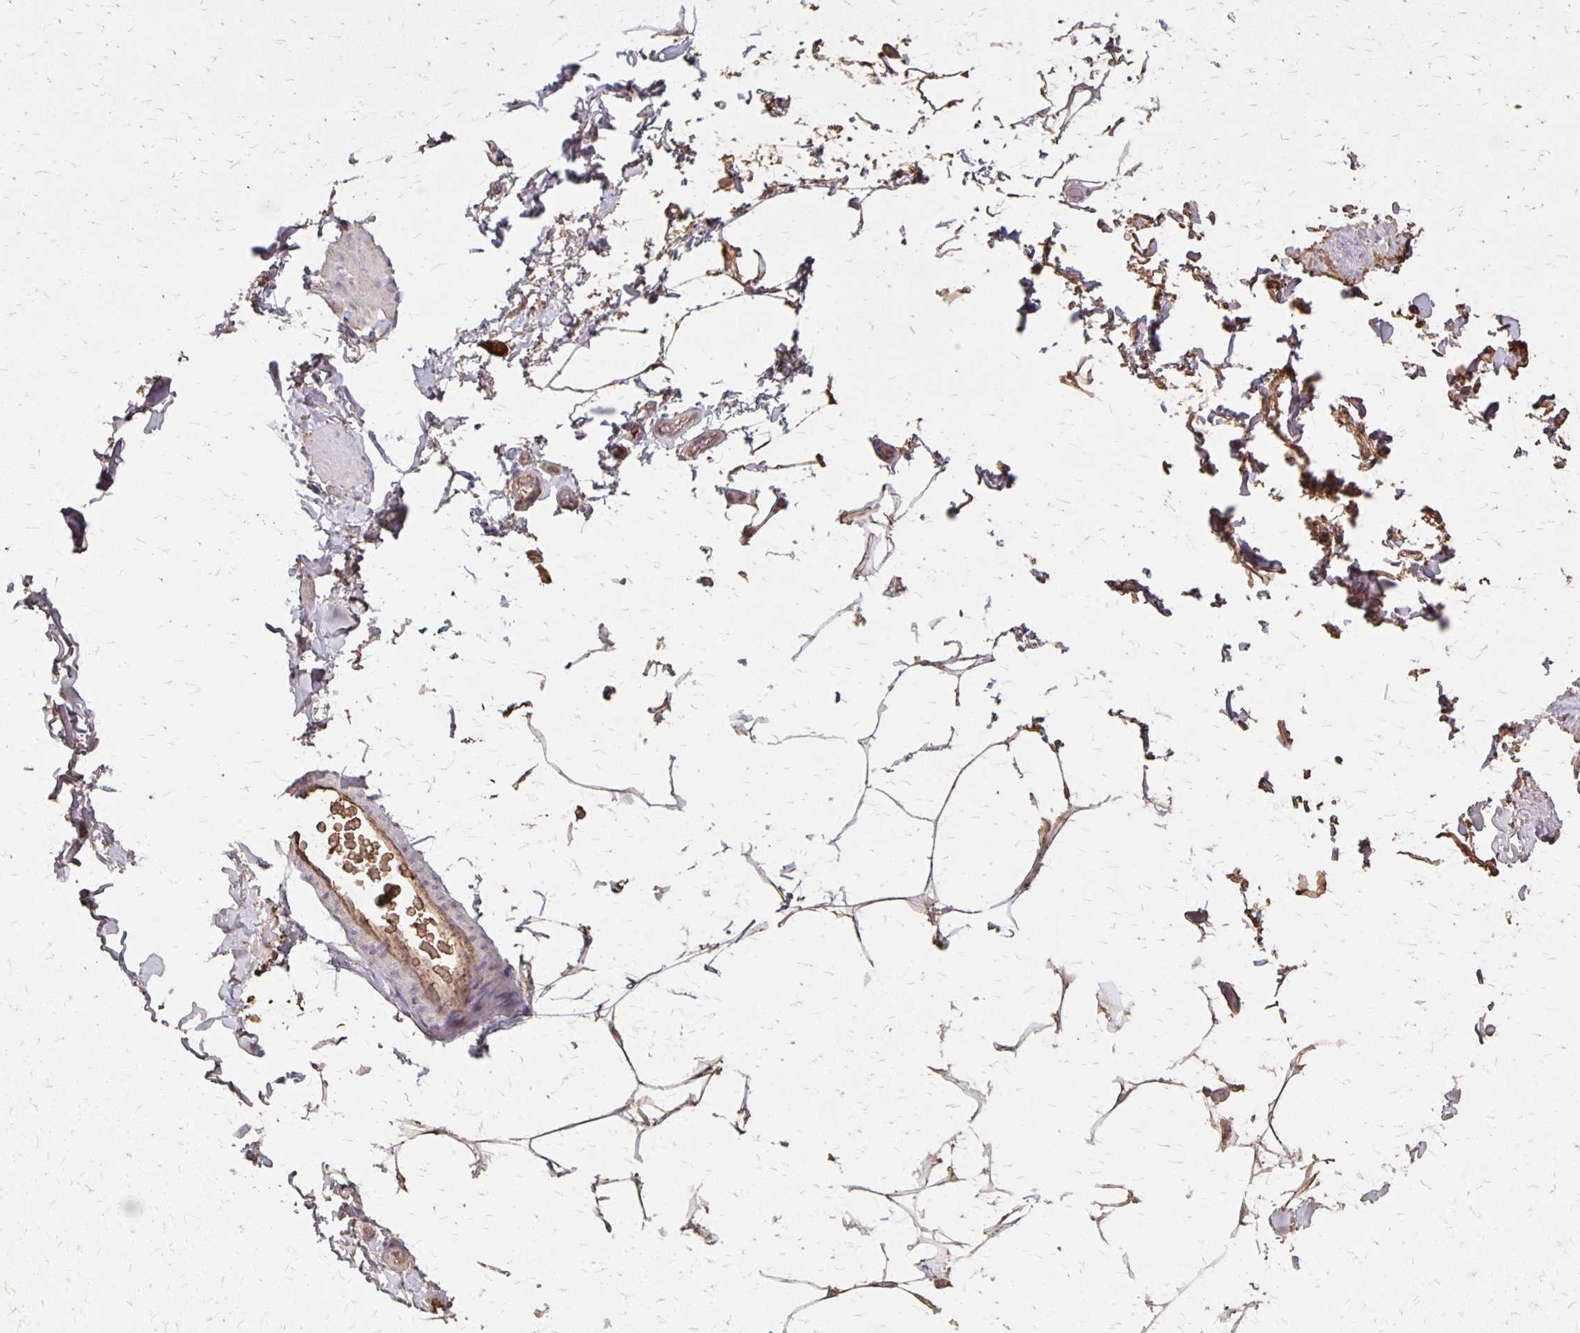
{"staining": {"intensity": "moderate", "quantity": ">75%", "location": "cytoplasmic/membranous"}, "tissue": "adipose tissue", "cell_type": "Adipocytes", "image_type": "normal", "snomed": [{"axis": "morphology", "description": "Normal tissue, NOS"}, {"axis": "topography", "description": "Vascular tissue"}, {"axis": "topography", "description": "Peripheral nerve tissue"}], "caption": "Protein expression by immunohistochemistry (IHC) exhibits moderate cytoplasmic/membranous staining in about >75% of adipocytes in benign adipose tissue.", "gene": "PROM2", "patient": {"sex": "male", "age": 41}}